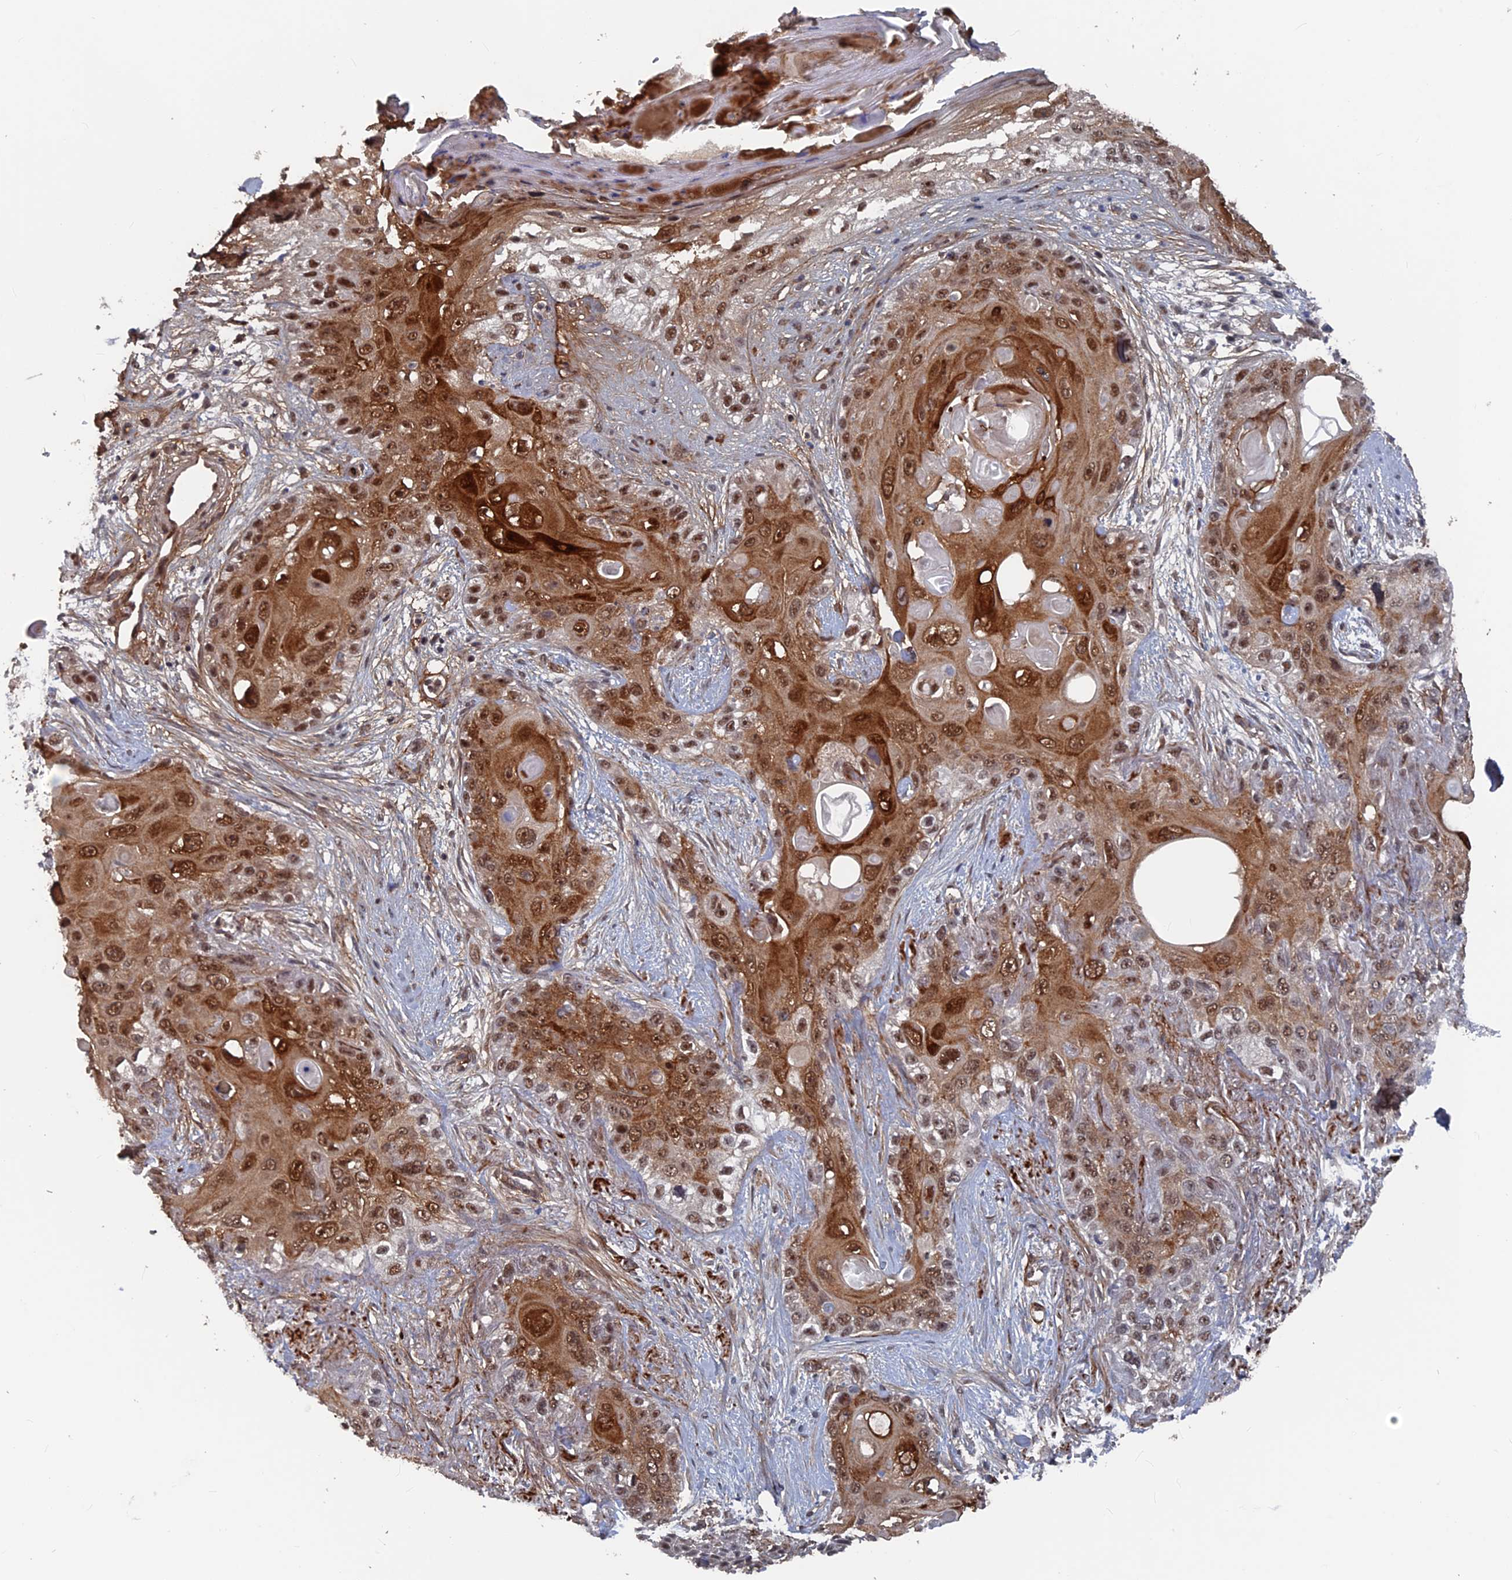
{"staining": {"intensity": "strong", "quantity": ">75%", "location": "cytoplasmic/membranous,nuclear"}, "tissue": "skin cancer", "cell_type": "Tumor cells", "image_type": "cancer", "snomed": [{"axis": "morphology", "description": "Normal tissue, NOS"}, {"axis": "morphology", "description": "Squamous cell carcinoma, NOS"}, {"axis": "topography", "description": "Skin"}], "caption": "Approximately >75% of tumor cells in skin squamous cell carcinoma exhibit strong cytoplasmic/membranous and nuclear protein positivity as visualized by brown immunohistochemical staining.", "gene": "SH3D21", "patient": {"sex": "male", "age": 72}}